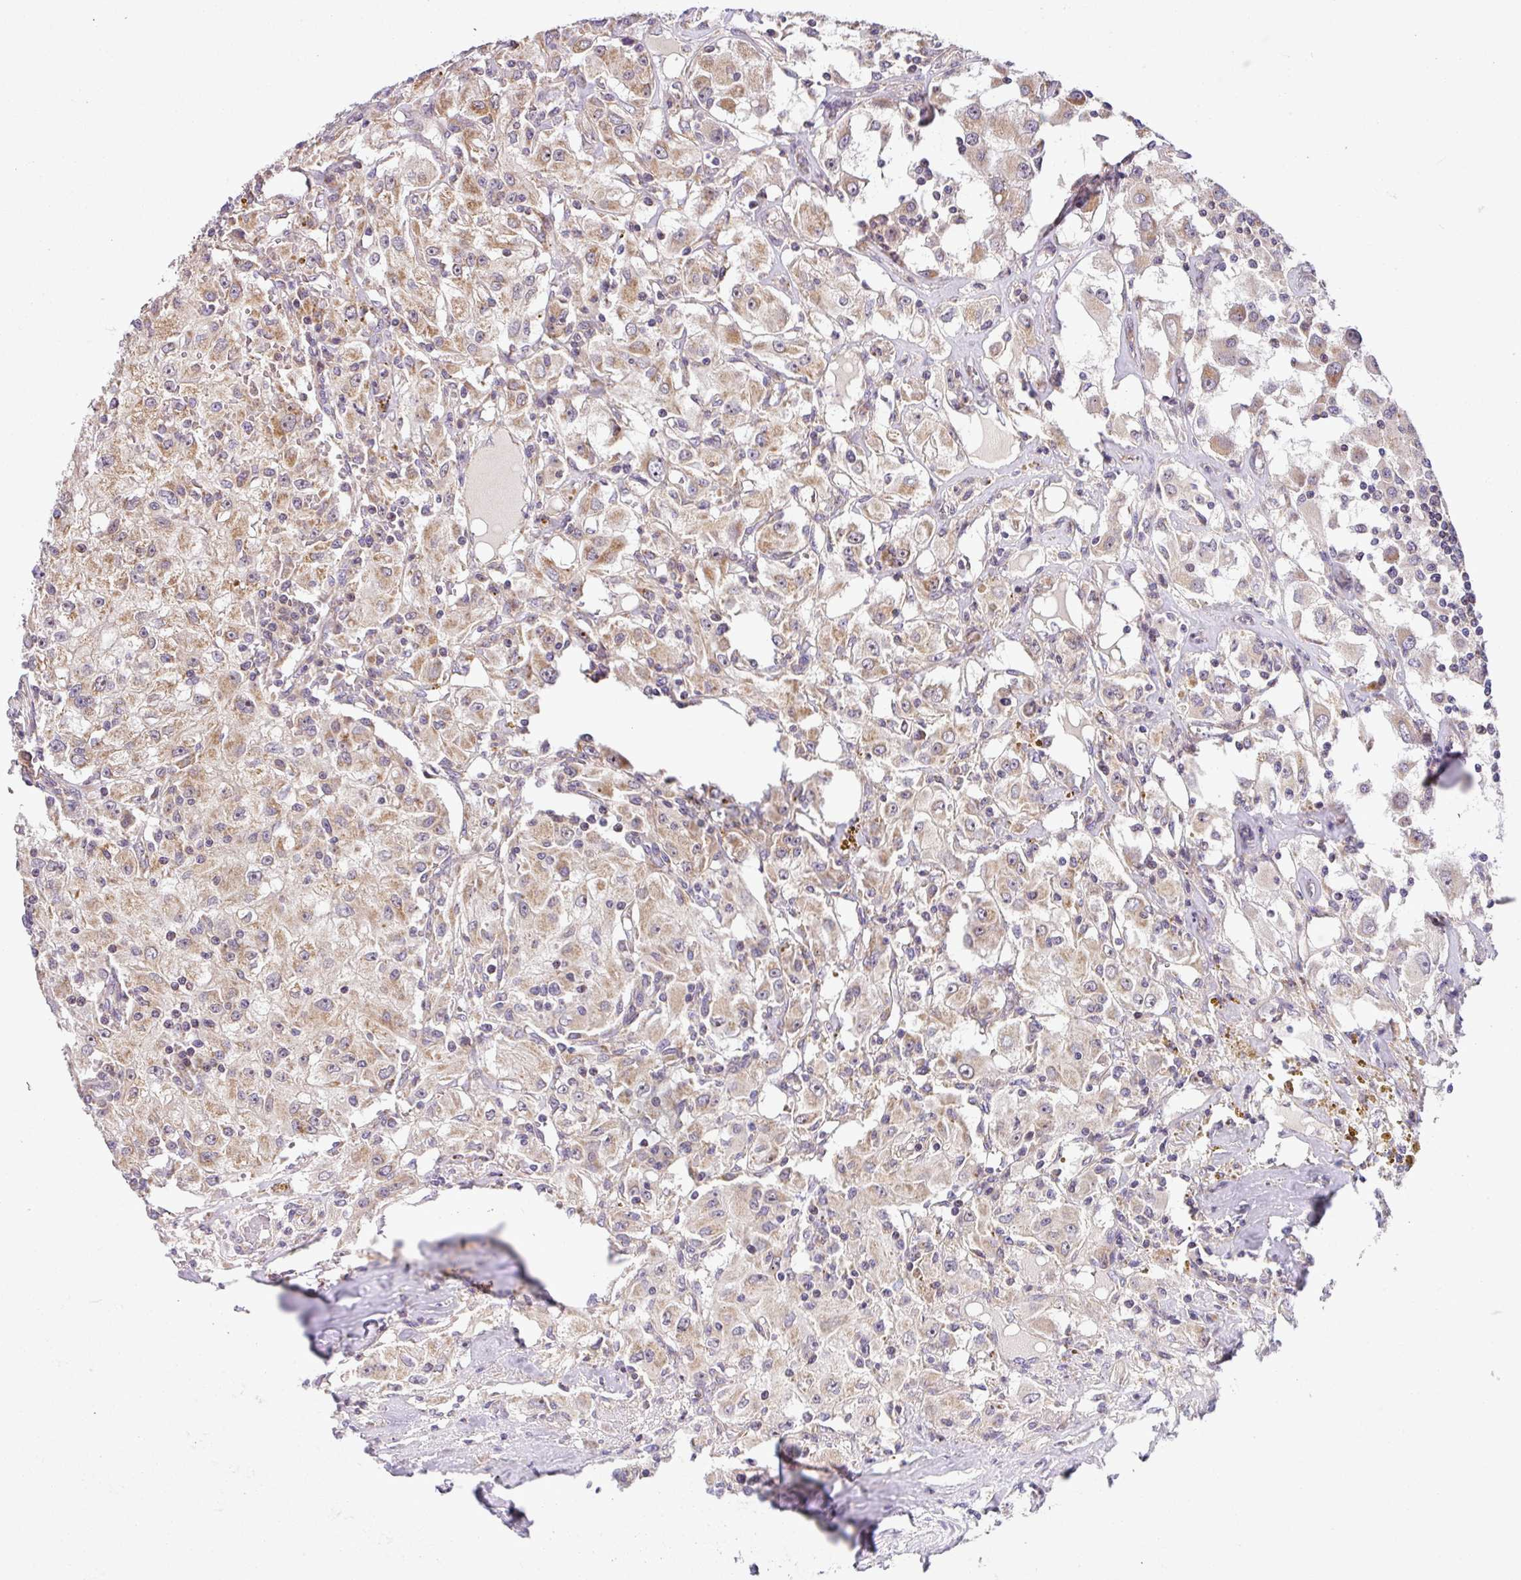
{"staining": {"intensity": "moderate", "quantity": "<25%", "location": "cytoplasmic/membranous"}, "tissue": "renal cancer", "cell_type": "Tumor cells", "image_type": "cancer", "snomed": [{"axis": "morphology", "description": "Adenocarcinoma, NOS"}, {"axis": "topography", "description": "Kidney"}], "caption": "The histopathology image shows a brown stain indicating the presence of a protein in the cytoplasmic/membranous of tumor cells in renal cancer.", "gene": "SARS2", "patient": {"sex": "female", "age": 67}}